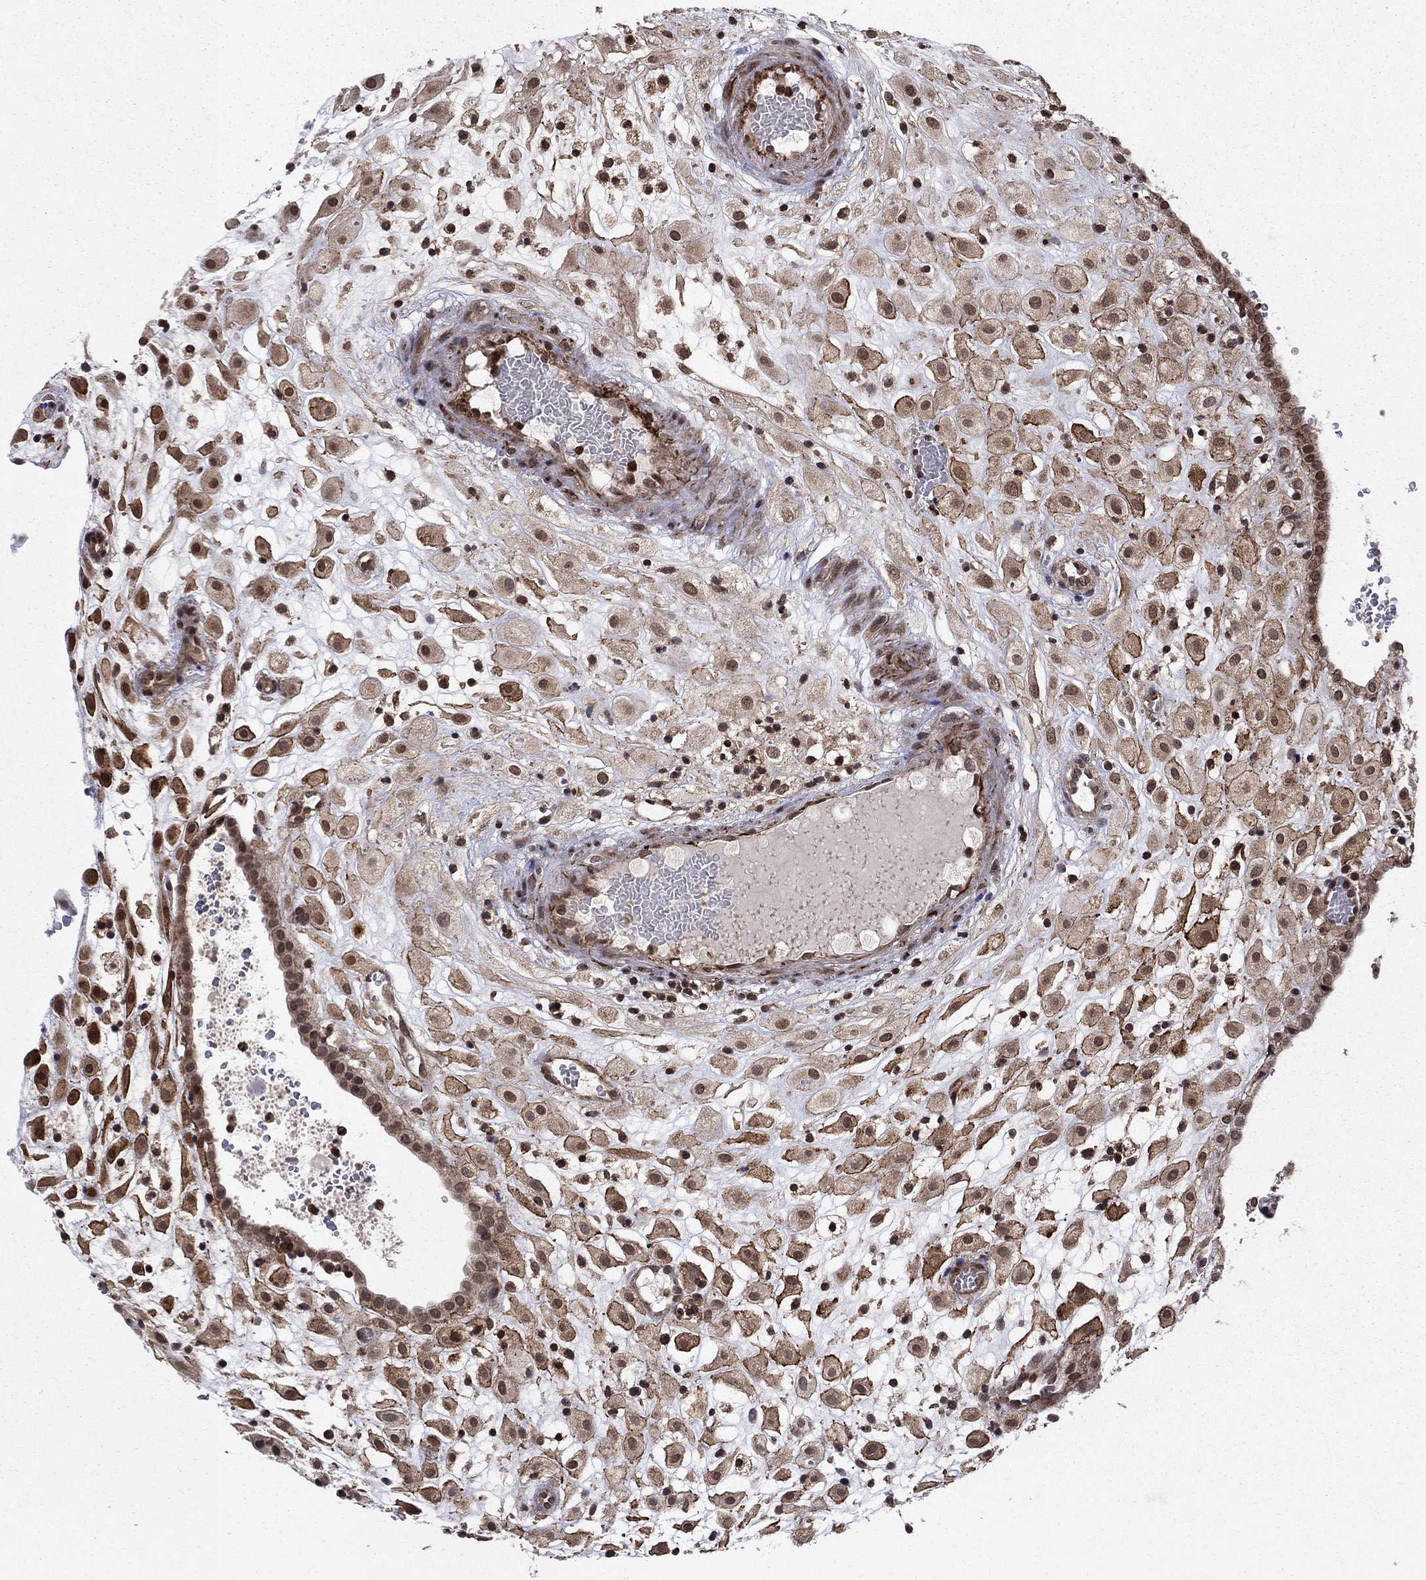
{"staining": {"intensity": "moderate", "quantity": ">75%", "location": "cytoplasmic/membranous,nuclear"}, "tissue": "placenta", "cell_type": "Decidual cells", "image_type": "normal", "snomed": [{"axis": "morphology", "description": "Normal tissue, NOS"}, {"axis": "topography", "description": "Placenta"}], "caption": "IHC histopathology image of normal placenta: human placenta stained using IHC shows medium levels of moderate protein expression localized specifically in the cytoplasmic/membranous,nuclear of decidual cells, appearing as a cytoplasmic/membranous,nuclear brown color.", "gene": "SSX2IP", "patient": {"sex": "female", "age": 24}}